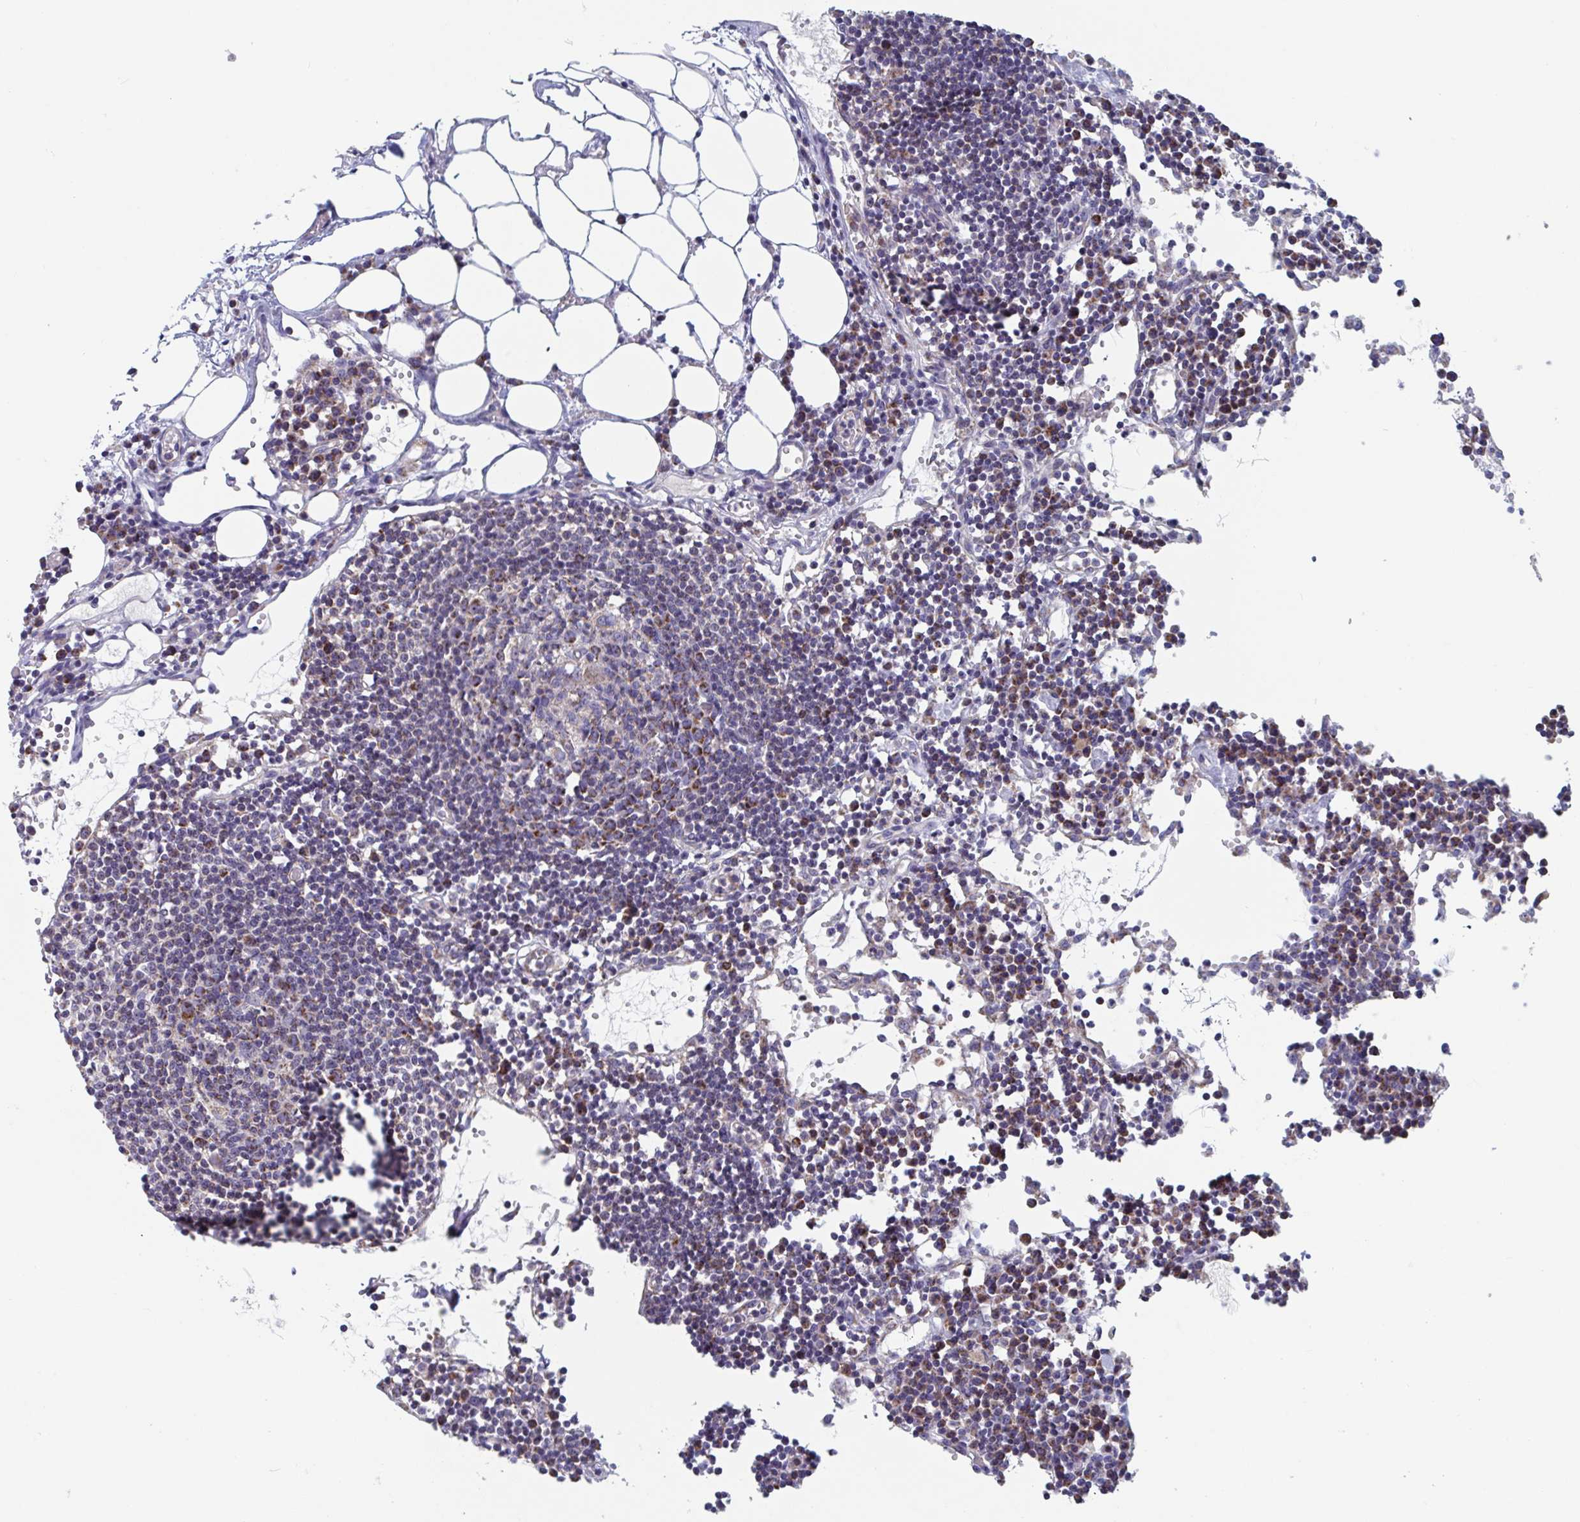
{"staining": {"intensity": "moderate", "quantity": "<25%", "location": "cytoplasmic/membranous"}, "tissue": "lymph node", "cell_type": "Germinal center cells", "image_type": "normal", "snomed": [{"axis": "morphology", "description": "Normal tissue, NOS"}, {"axis": "topography", "description": "Lymph node"}], "caption": "A brown stain highlights moderate cytoplasmic/membranous staining of a protein in germinal center cells of normal lymph node. Nuclei are stained in blue.", "gene": "MRPL53", "patient": {"sex": "female", "age": 78}}